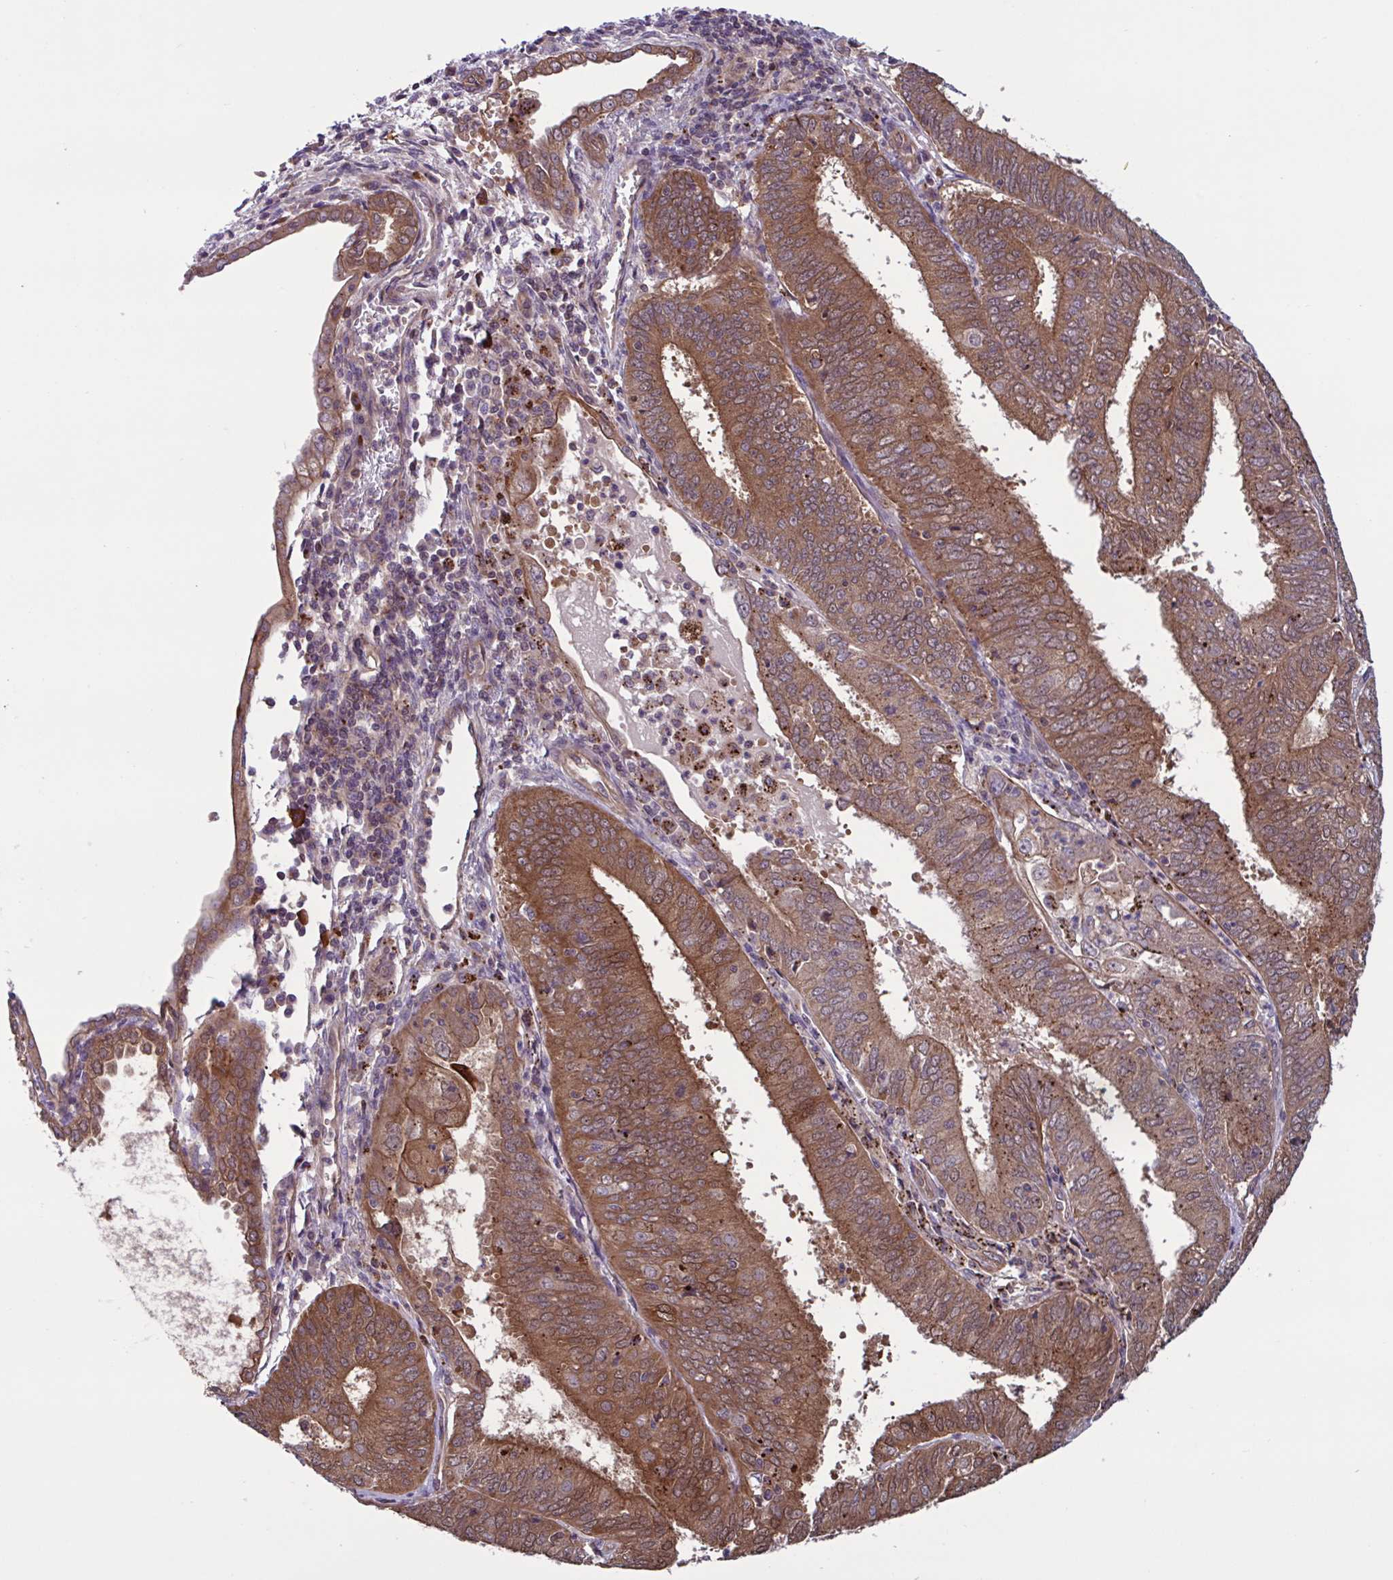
{"staining": {"intensity": "moderate", "quantity": ">75%", "location": "cytoplasmic/membranous"}, "tissue": "cervical cancer", "cell_type": "Tumor cells", "image_type": "cancer", "snomed": [{"axis": "morphology", "description": "Adenocarcinoma, NOS"}, {"axis": "topography", "description": "Cervix"}], "caption": "Cervical cancer was stained to show a protein in brown. There is medium levels of moderate cytoplasmic/membranous positivity in about >75% of tumor cells.", "gene": "GLTP", "patient": {"sex": "female", "age": 56}}